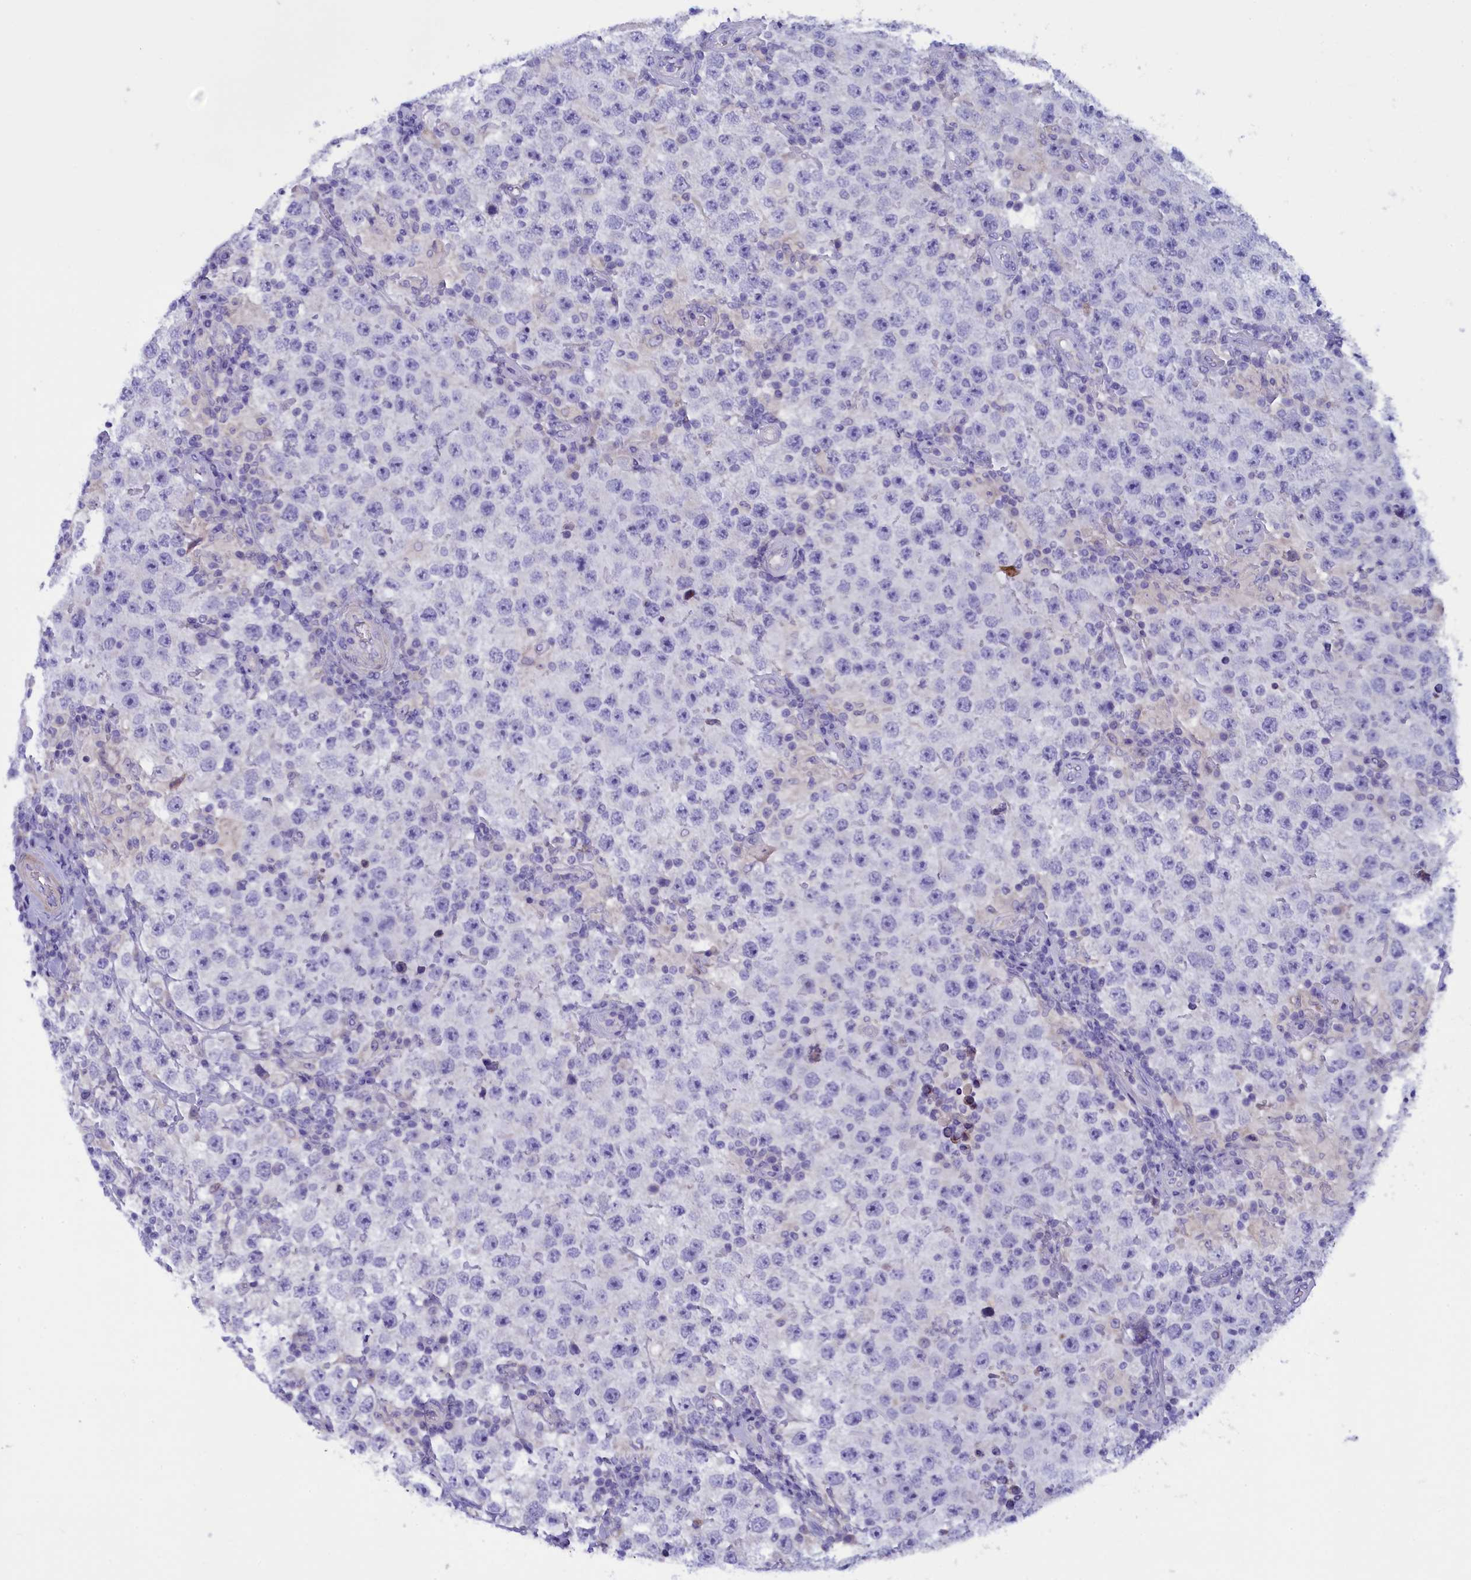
{"staining": {"intensity": "negative", "quantity": "none", "location": "none"}, "tissue": "testis cancer", "cell_type": "Tumor cells", "image_type": "cancer", "snomed": [{"axis": "morphology", "description": "Normal tissue, NOS"}, {"axis": "morphology", "description": "Urothelial carcinoma, High grade"}, {"axis": "morphology", "description": "Seminoma, NOS"}, {"axis": "morphology", "description": "Carcinoma, Embryonal, NOS"}, {"axis": "topography", "description": "Urinary bladder"}, {"axis": "topography", "description": "Testis"}], "caption": "Testis cancer (seminoma) stained for a protein using immunohistochemistry exhibits no expression tumor cells.", "gene": "RTTN", "patient": {"sex": "male", "age": 41}}